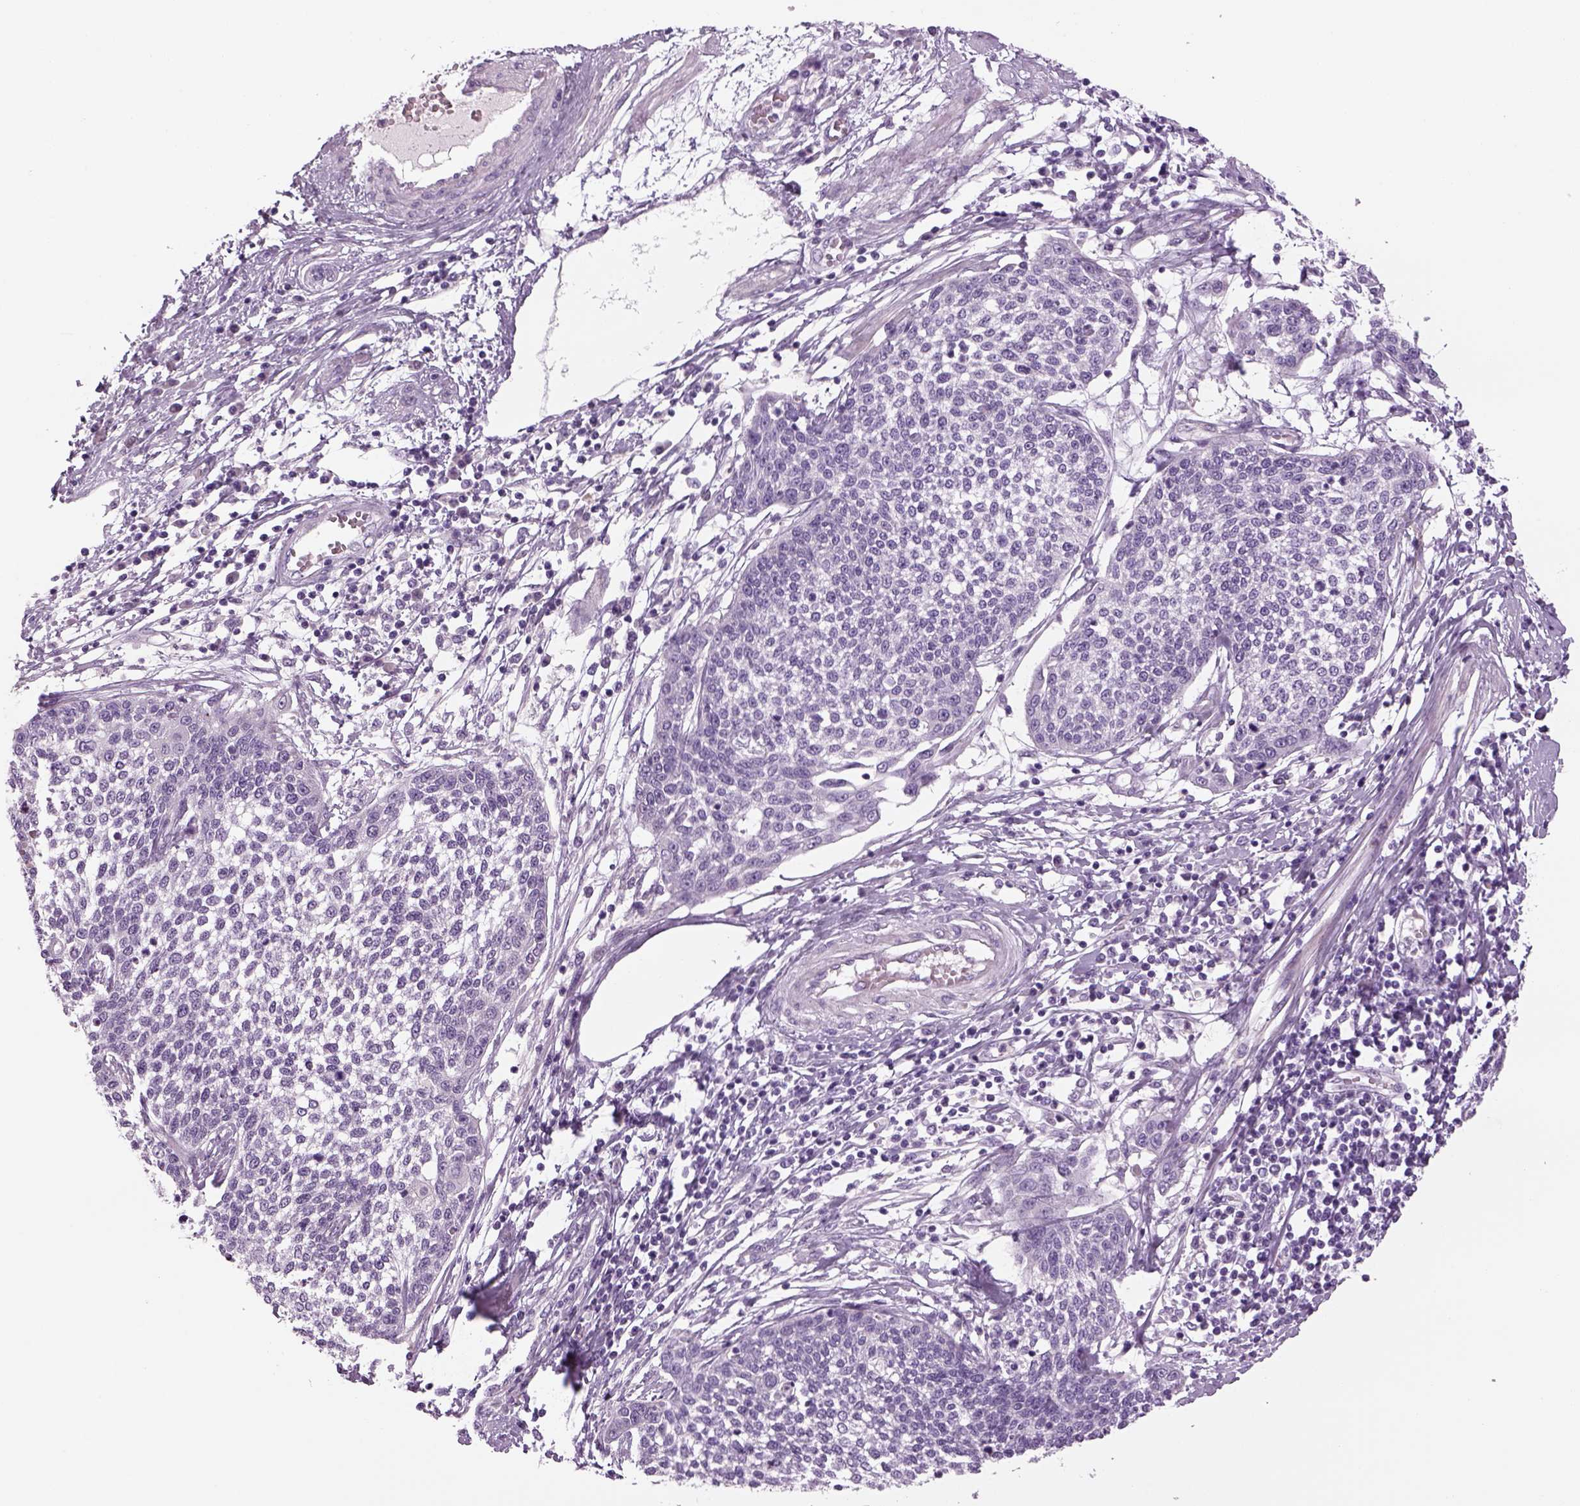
{"staining": {"intensity": "negative", "quantity": "none", "location": "none"}, "tissue": "cervical cancer", "cell_type": "Tumor cells", "image_type": "cancer", "snomed": [{"axis": "morphology", "description": "Squamous cell carcinoma, NOS"}, {"axis": "topography", "description": "Cervix"}], "caption": "This is an IHC histopathology image of human squamous cell carcinoma (cervical). There is no expression in tumor cells.", "gene": "MDH1B", "patient": {"sex": "female", "age": 34}}